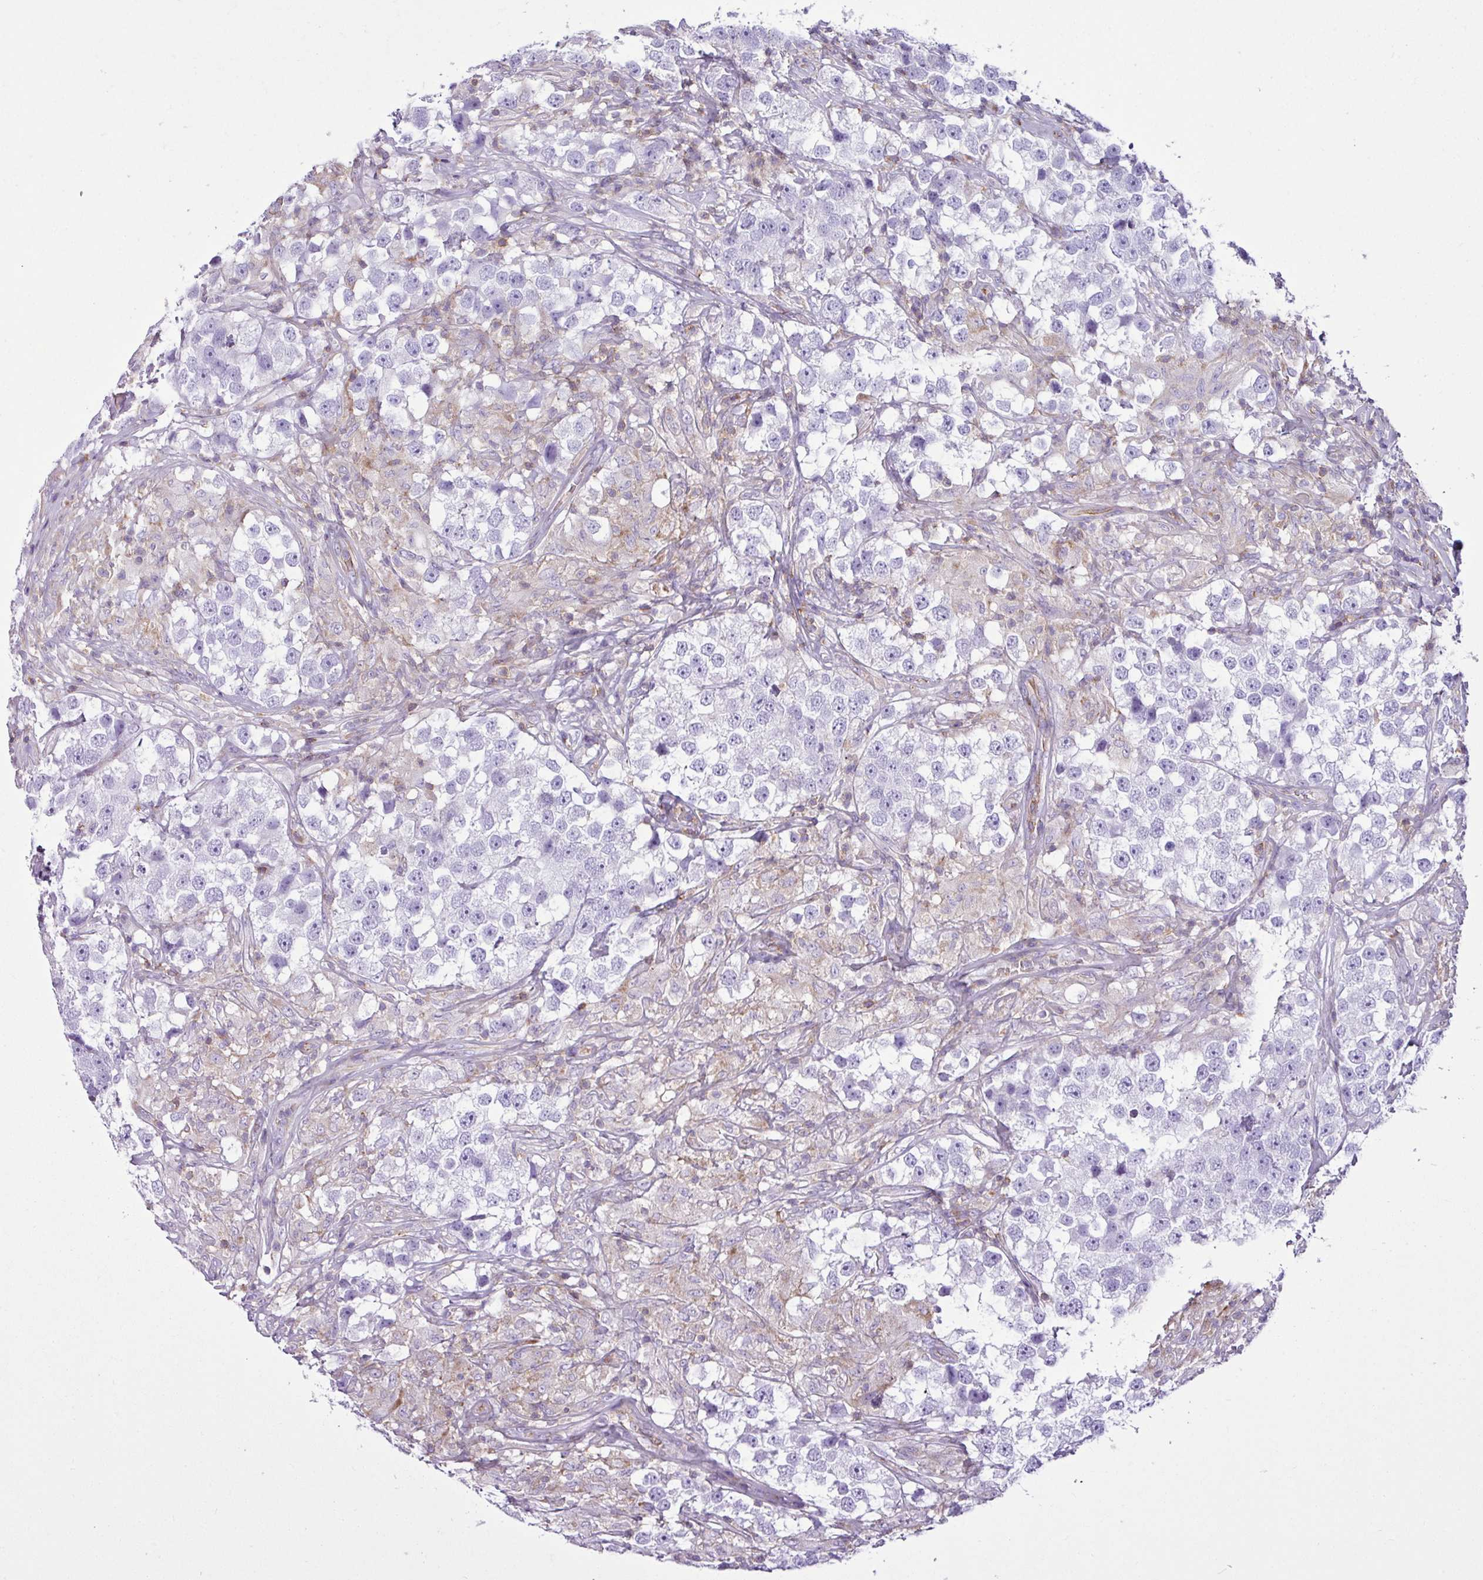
{"staining": {"intensity": "negative", "quantity": "none", "location": "none"}, "tissue": "testis cancer", "cell_type": "Tumor cells", "image_type": "cancer", "snomed": [{"axis": "morphology", "description": "Seminoma, NOS"}, {"axis": "topography", "description": "Testis"}], "caption": "The IHC photomicrograph has no significant expression in tumor cells of testis seminoma tissue.", "gene": "EME2", "patient": {"sex": "male", "age": 46}}